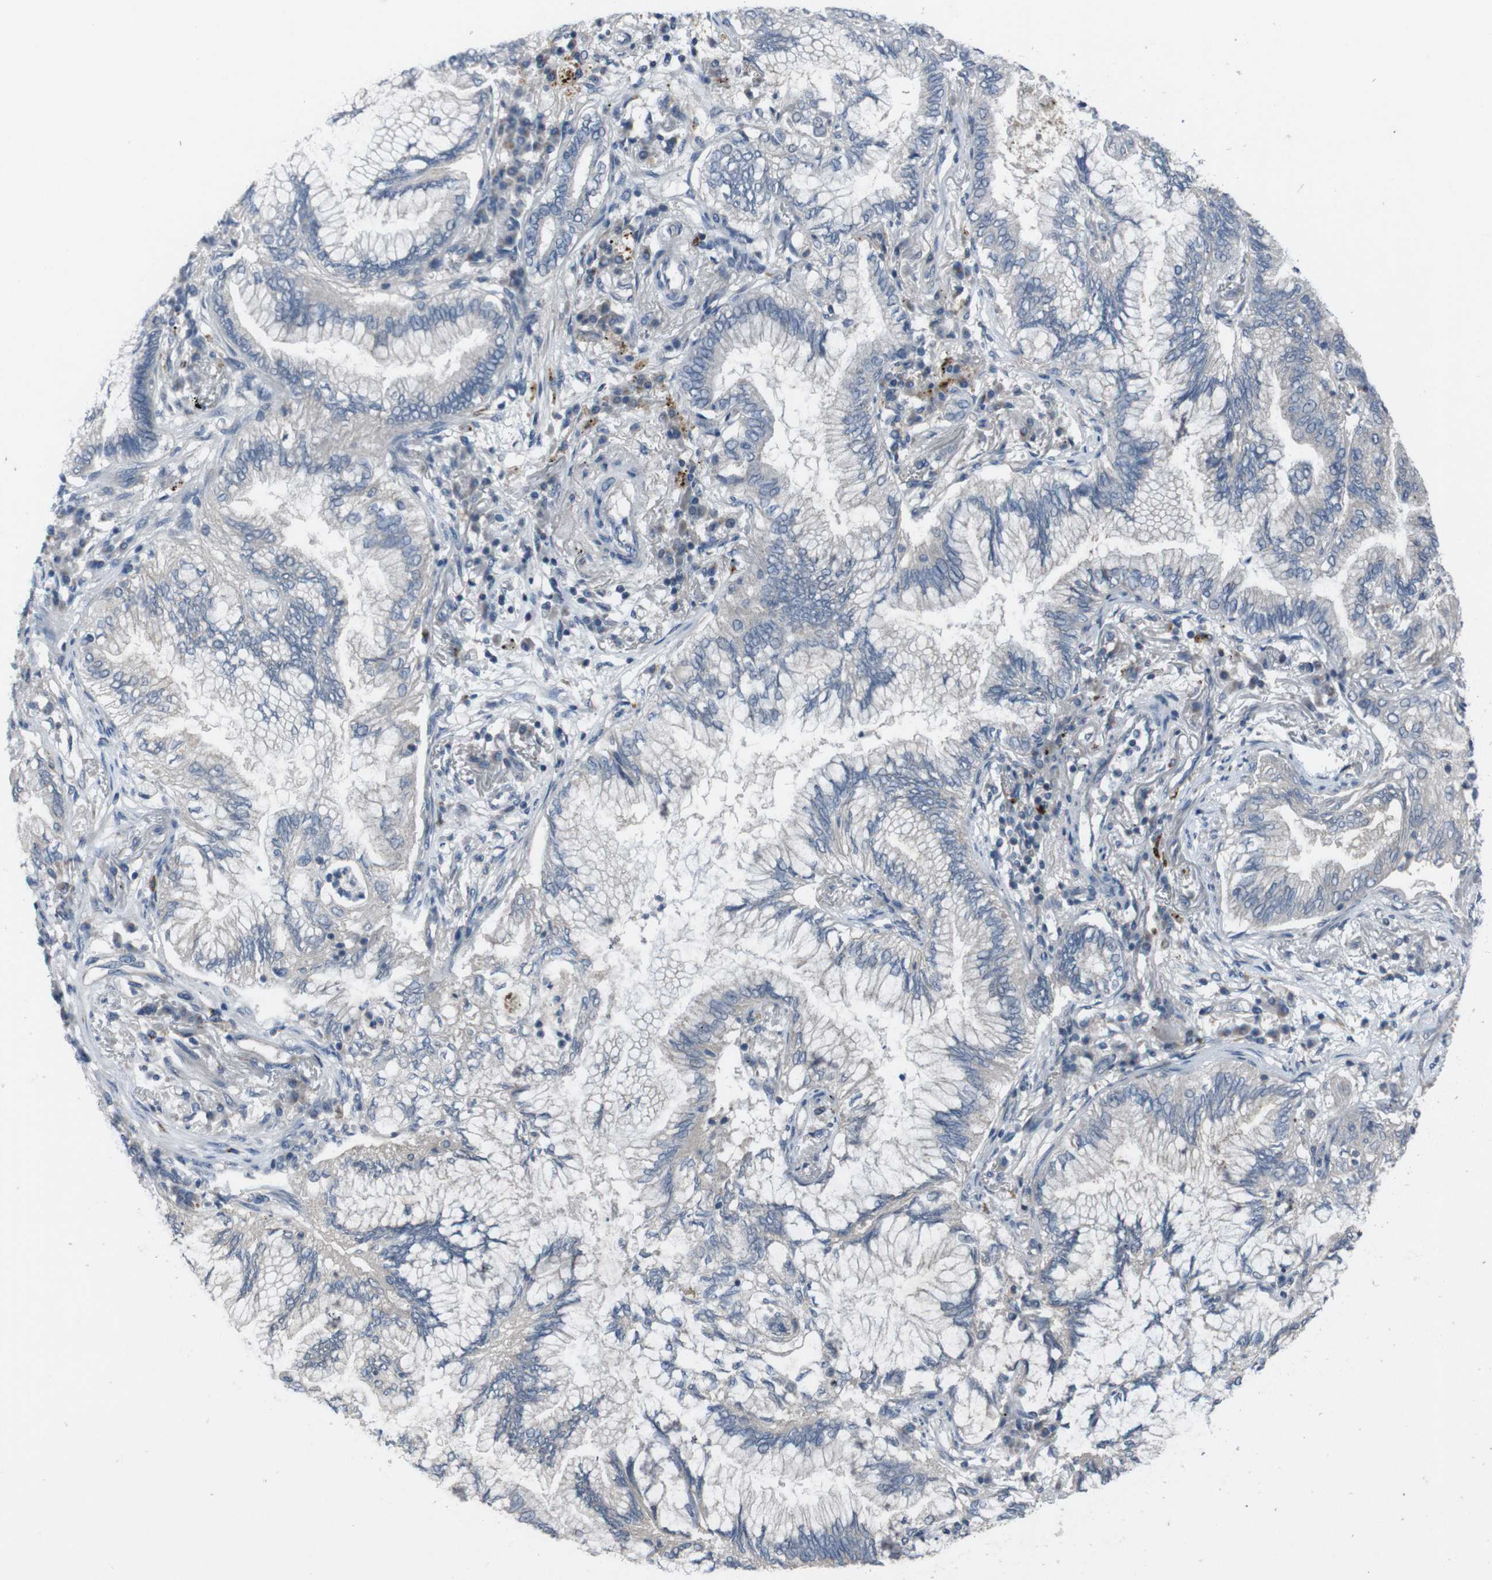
{"staining": {"intensity": "negative", "quantity": "none", "location": "none"}, "tissue": "lung cancer", "cell_type": "Tumor cells", "image_type": "cancer", "snomed": [{"axis": "morphology", "description": "Normal tissue, NOS"}, {"axis": "morphology", "description": "Adenocarcinoma, NOS"}, {"axis": "topography", "description": "Bronchus"}, {"axis": "topography", "description": "Lung"}], "caption": "Immunohistochemical staining of human adenocarcinoma (lung) shows no significant positivity in tumor cells. (Stains: DAB (3,3'-diaminobenzidine) immunohistochemistry (IHC) with hematoxylin counter stain, Microscopy: brightfield microscopy at high magnification).", "gene": "EFNA5", "patient": {"sex": "female", "age": 70}}